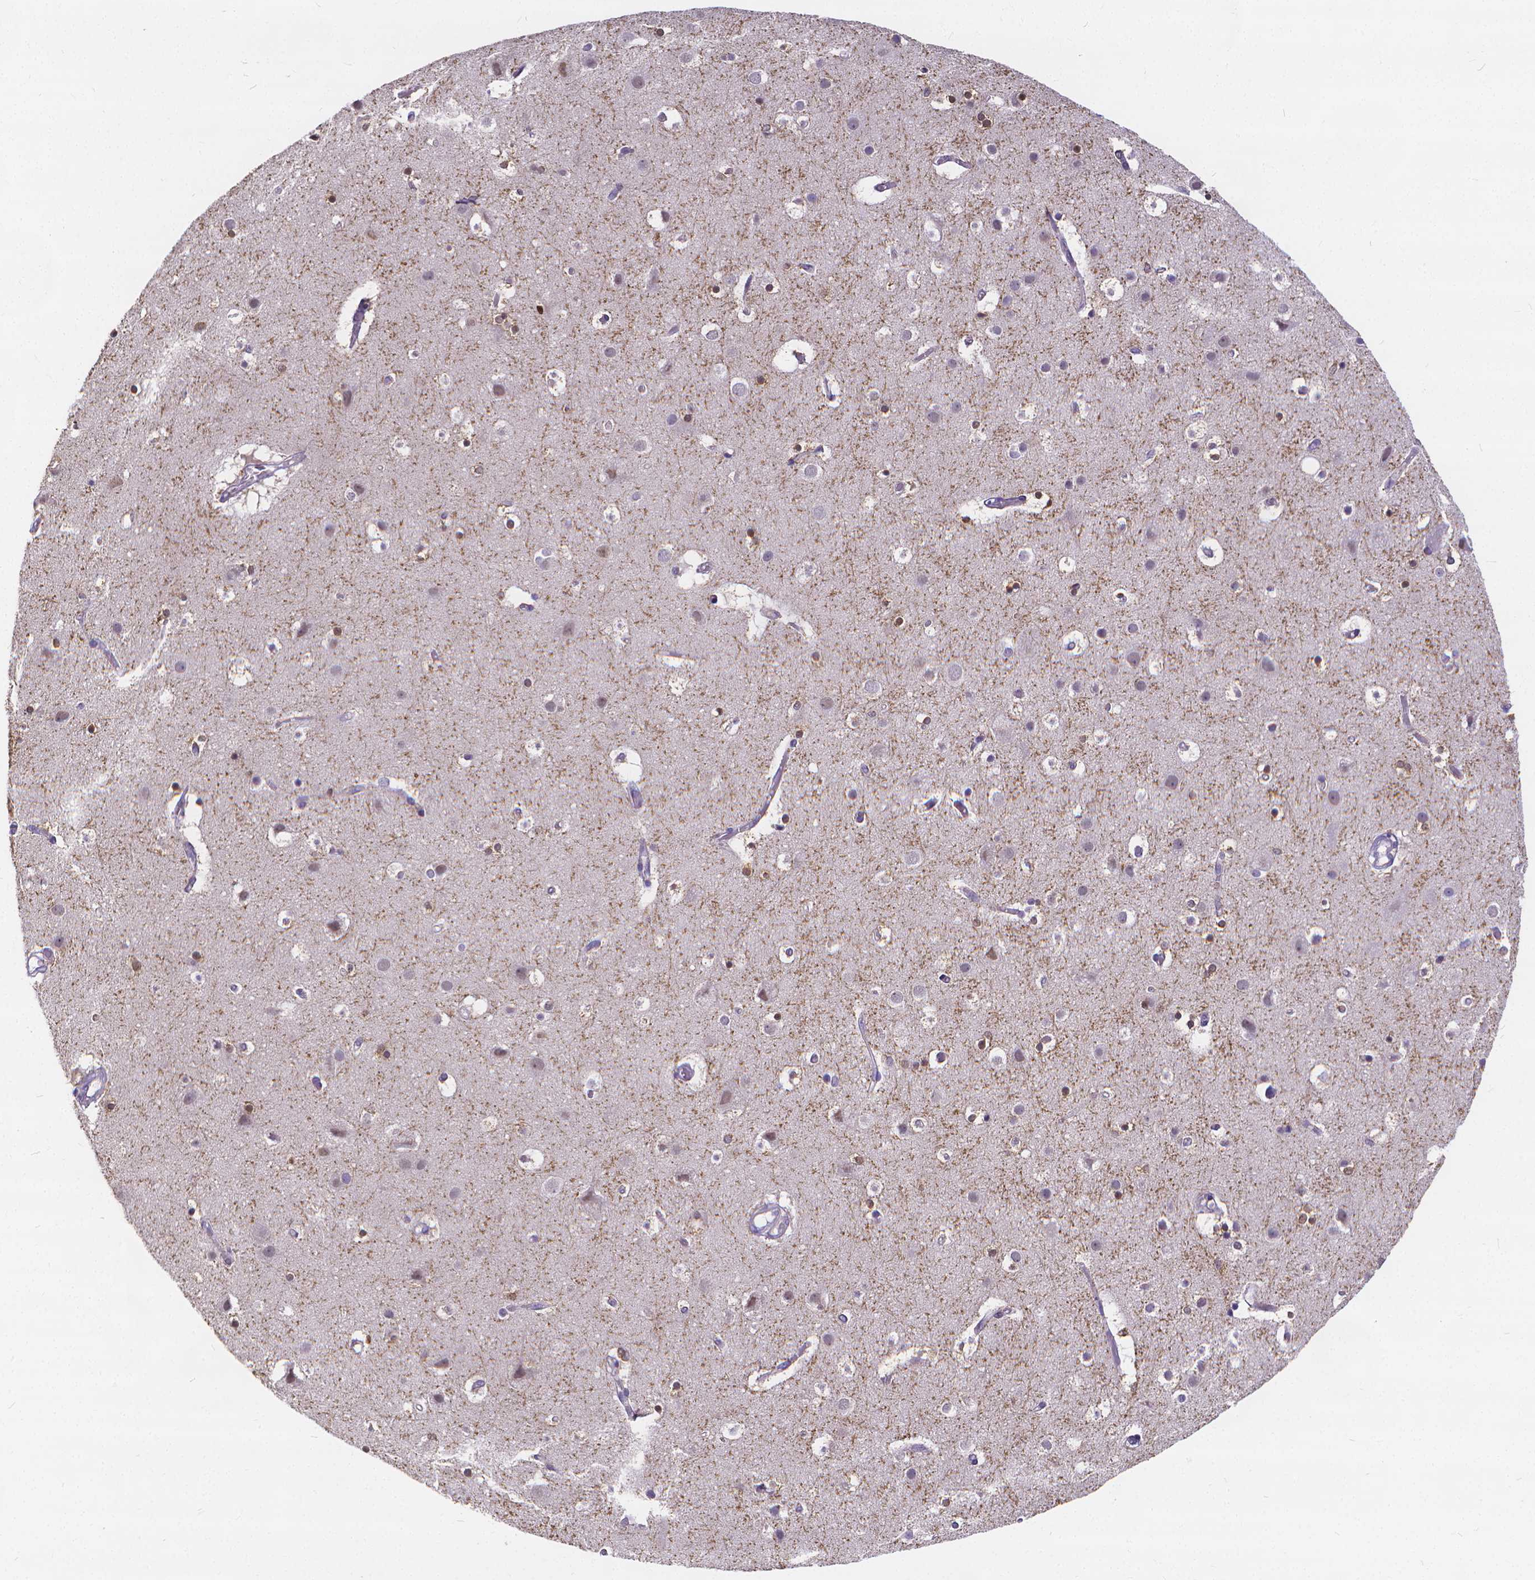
{"staining": {"intensity": "negative", "quantity": "none", "location": "none"}, "tissue": "cerebral cortex", "cell_type": "Endothelial cells", "image_type": "normal", "snomed": [{"axis": "morphology", "description": "Normal tissue, NOS"}, {"axis": "topography", "description": "Cerebral cortex"}], "caption": "An IHC image of unremarkable cerebral cortex is shown. There is no staining in endothelial cells of cerebral cortex. (DAB IHC visualized using brightfield microscopy, high magnification).", "gene": "GLRB", "patient": {"sex": "female", "age": 52}}